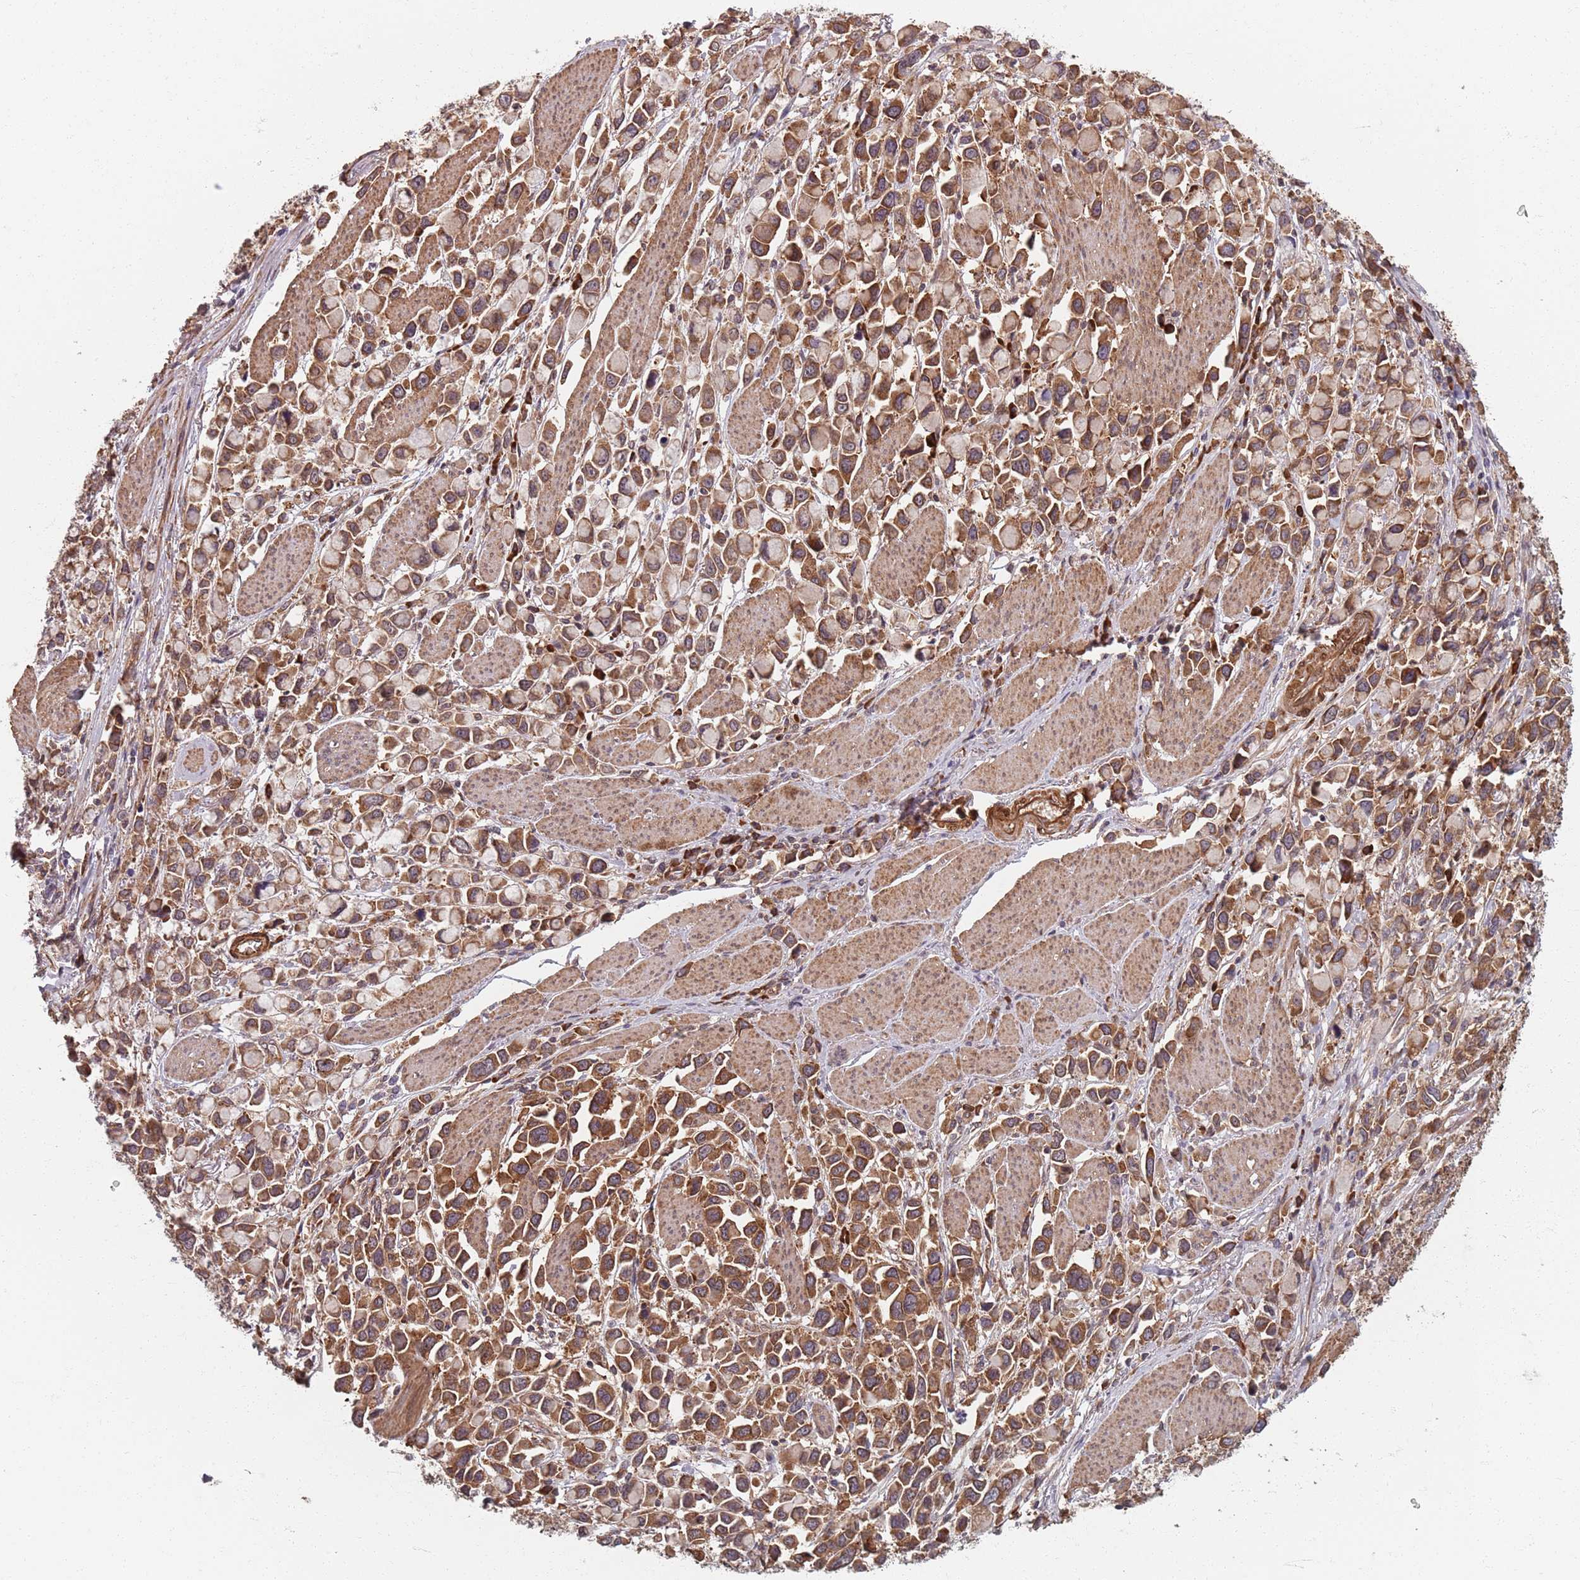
{"staining": {"intensity": "strong", "quantity": ">75%", "location": "cytoplasmic/membranous"}, "tissue": "stomach cancer", "cell_type": "Tumor cells", "image_type": "cancer", "snomed": [{"axis": "morphology", "description": "Adenocarcinoma, NOS"}, {"axis": "topography", "description": "Stomach"}], "caption": "About >75% of tumor cells in adenocarcinoma (stomach) display strong cytoplasmic/membranous protein expression as visualized by brown immunohistochemical staining.", "gene": "NOTCH3", "patient": {"sex": "female", "age": 81}}